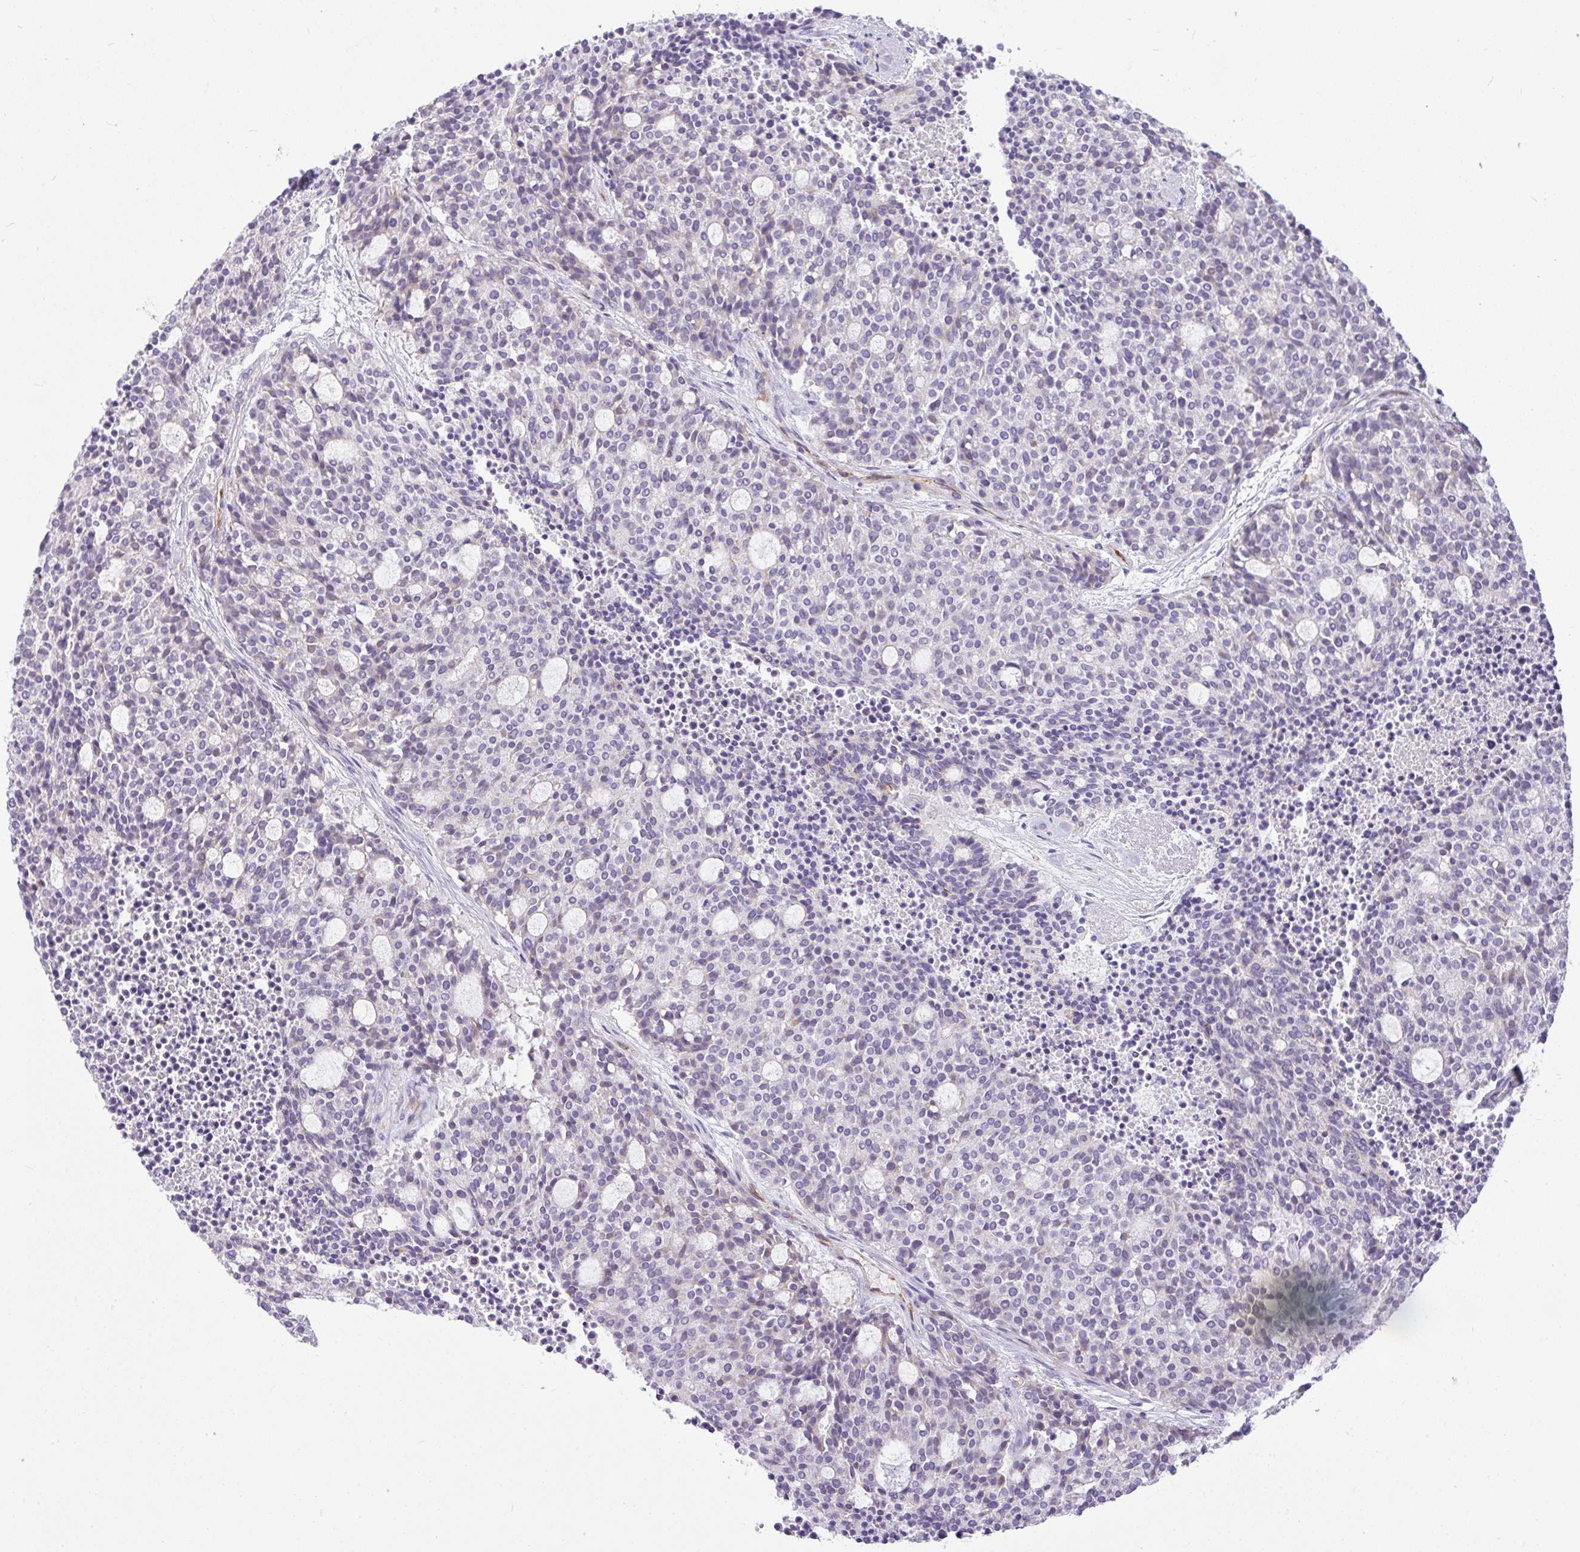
{"staining": {"intensity": "negative", "quantity": "none", "location": "none"}, "tissue": "carcinoid", "cell_type": "Tumor cells", "image_type": "cancer", "snomed": [{"axis": "morphology", "description": "Carcinoid, malignant, NOS"}, {"axis": "topography", "description": "Pancreas"}], "caption": "The immunohistochemistry (IHC) photomicrograph has no significant staining in tumor cells of carcinoid tissue.", "gene": "LIPE", "patient": {"sex": "female", "age": 54}}